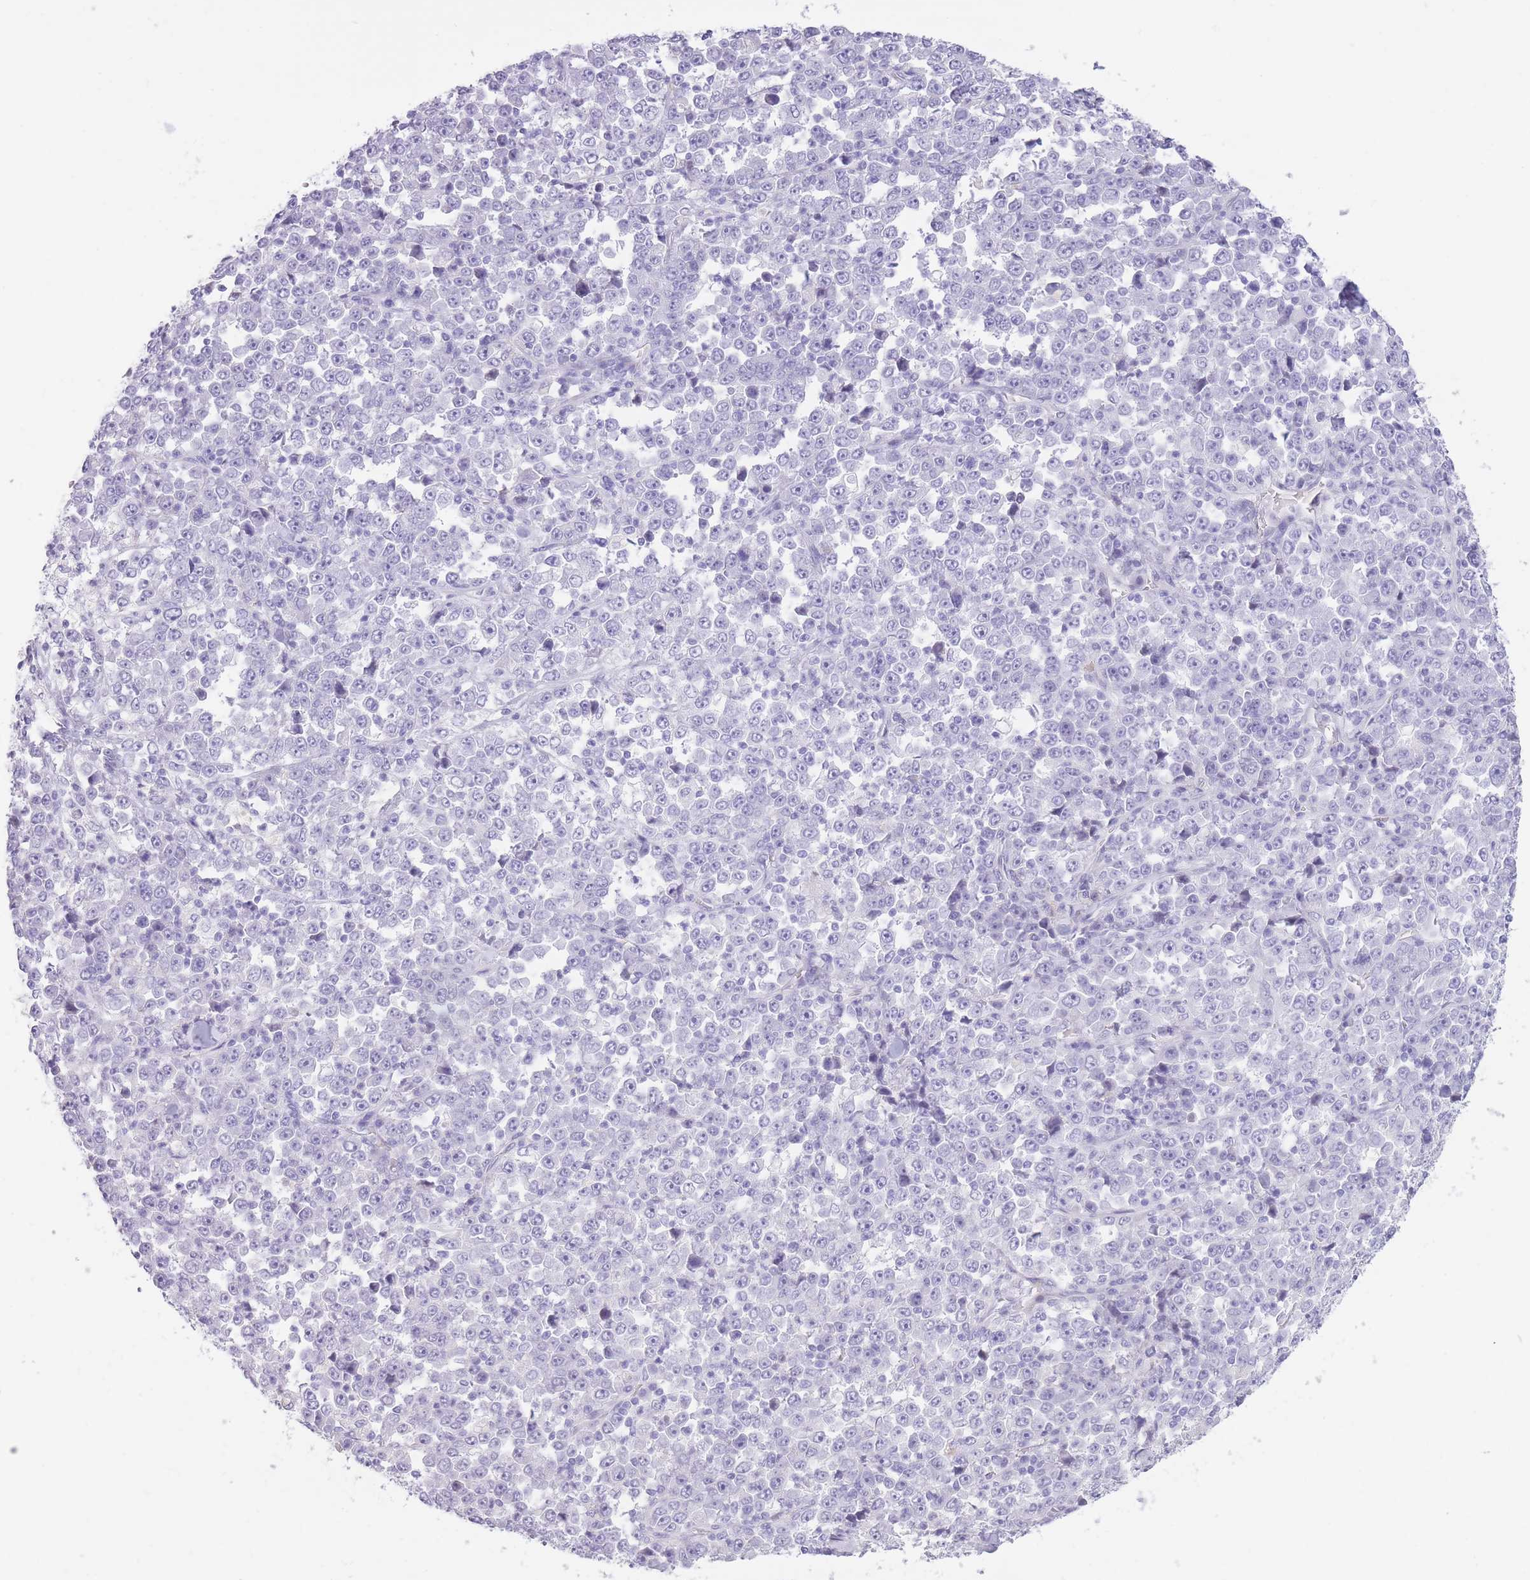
{"staining": {"intensity": "negative", "quantity": "none", "location": "none"}, "tissue": "stomach cancer", "cell_type": "Tumor cells", "image_type": "cancer", "snomed": [{"axis": "morphology", "description": "Normal tissue, NOS"}, {"axis": "morphology", "description": "Adenocarcinoma, NOS"}, {"axis": "topography", "description": "Stomach, upper"}, {"axis": "topography", "description": "Stomach"}], "caption": "This histopathology image is of stomach cancer (adenocarcinoma) stained with immunohistochemistry to label a protein in brown with the nuclei are counter-stained blue. There is no positivity in tumor cells.", "gene": "WDR70", "patient": {"sex": "male", "age": 59}}